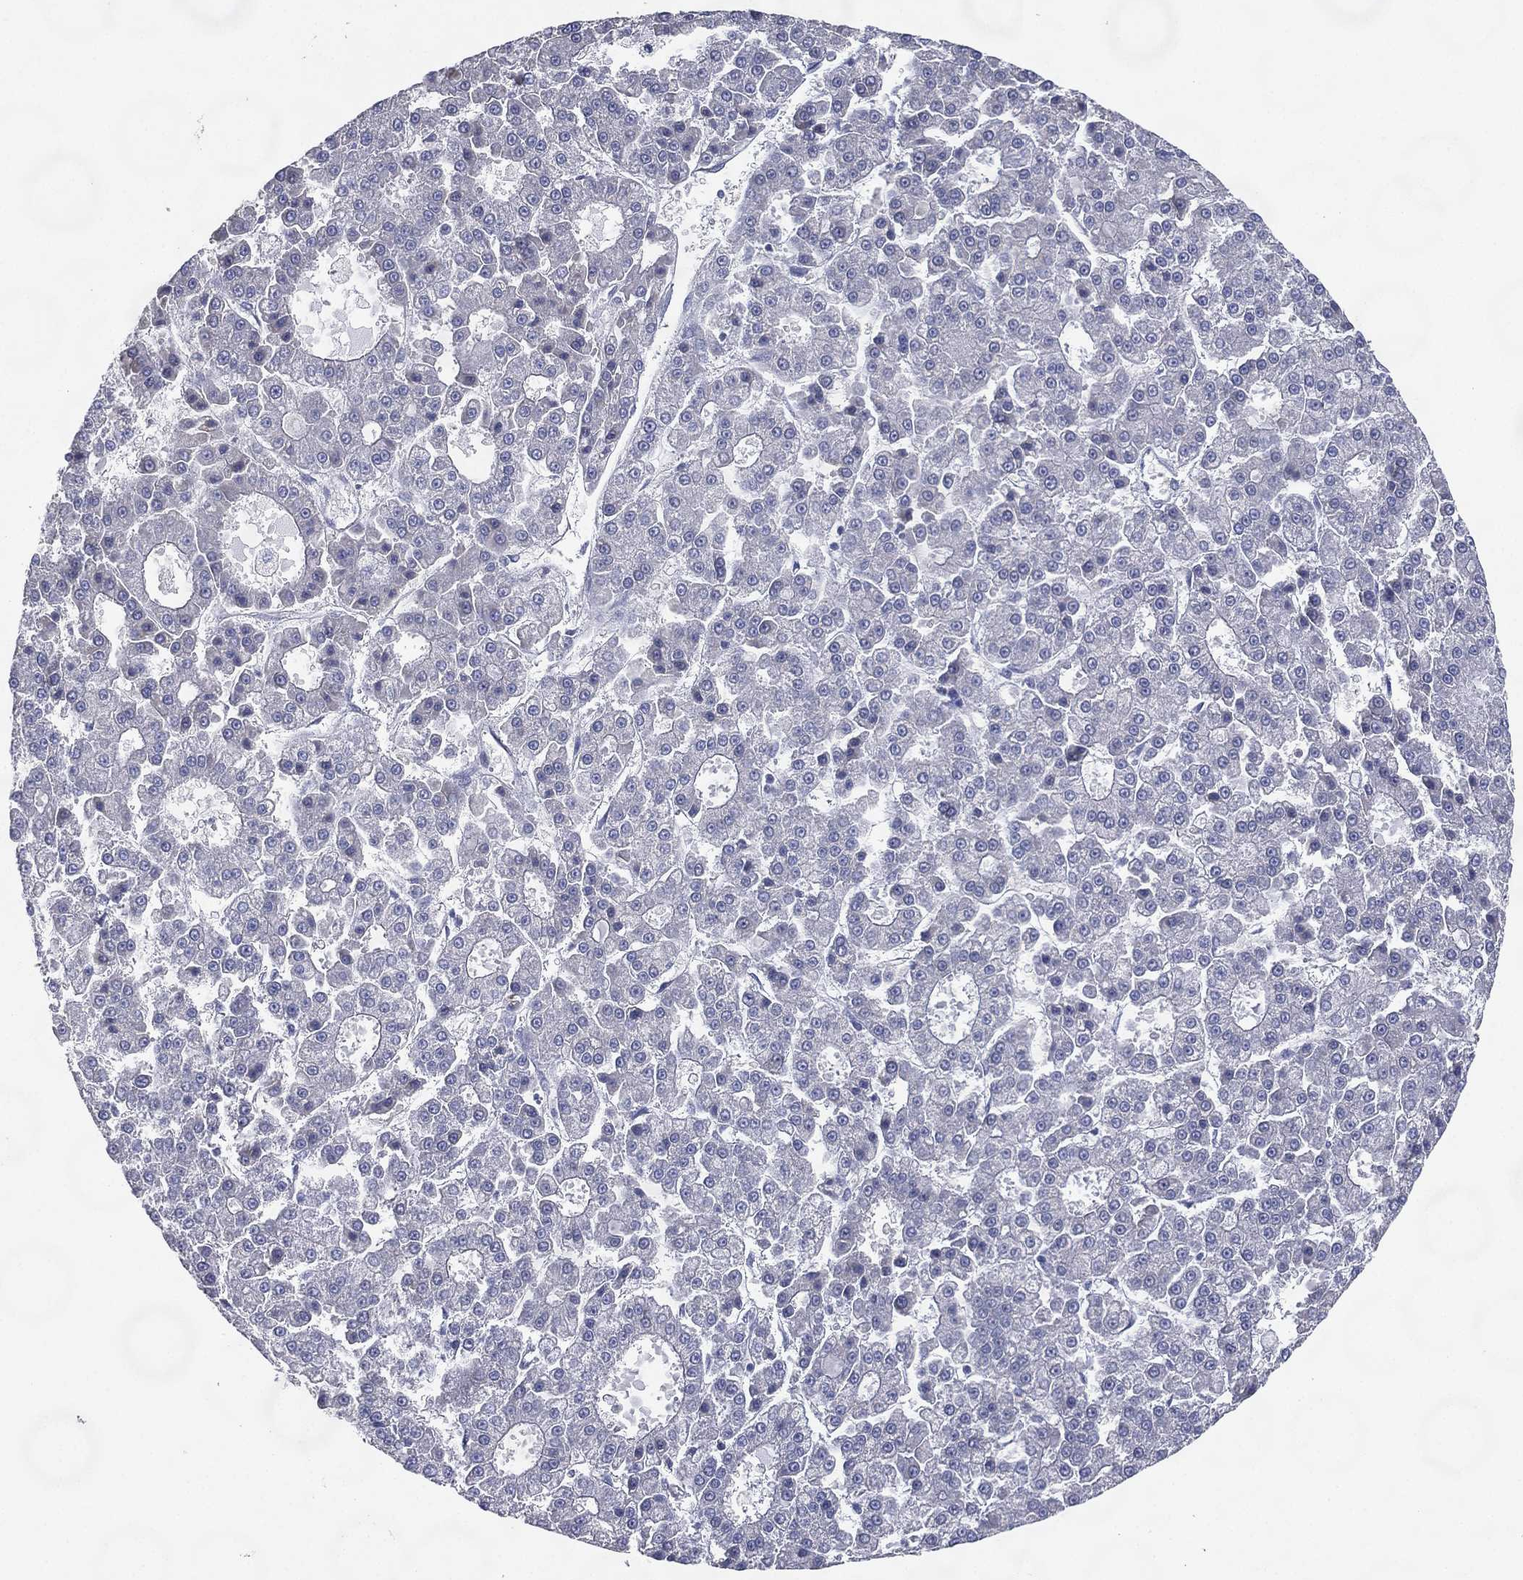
{"staining": {"intensity": "negative", "quantity": "none", "location": "none"}, "tissue": "liver cancer", "cell_type": "Tumor cells", "image_type": "cancer", "snomed": [{"axis": "morphology", "description": "Carcinoma, Hepatocellular, NOS"}, {"axis": "topography", "description": "Liver"}], "caption": "High magnification brightfield microscopy of liver cancer (hepatocellular carcinoma) stained with DAB (brown) and counterstained with hematoxylin (blue): tumor cells show no significant staining.", "gene": "ATP8A2", "patient": {"sex": "male", "age": 70}}